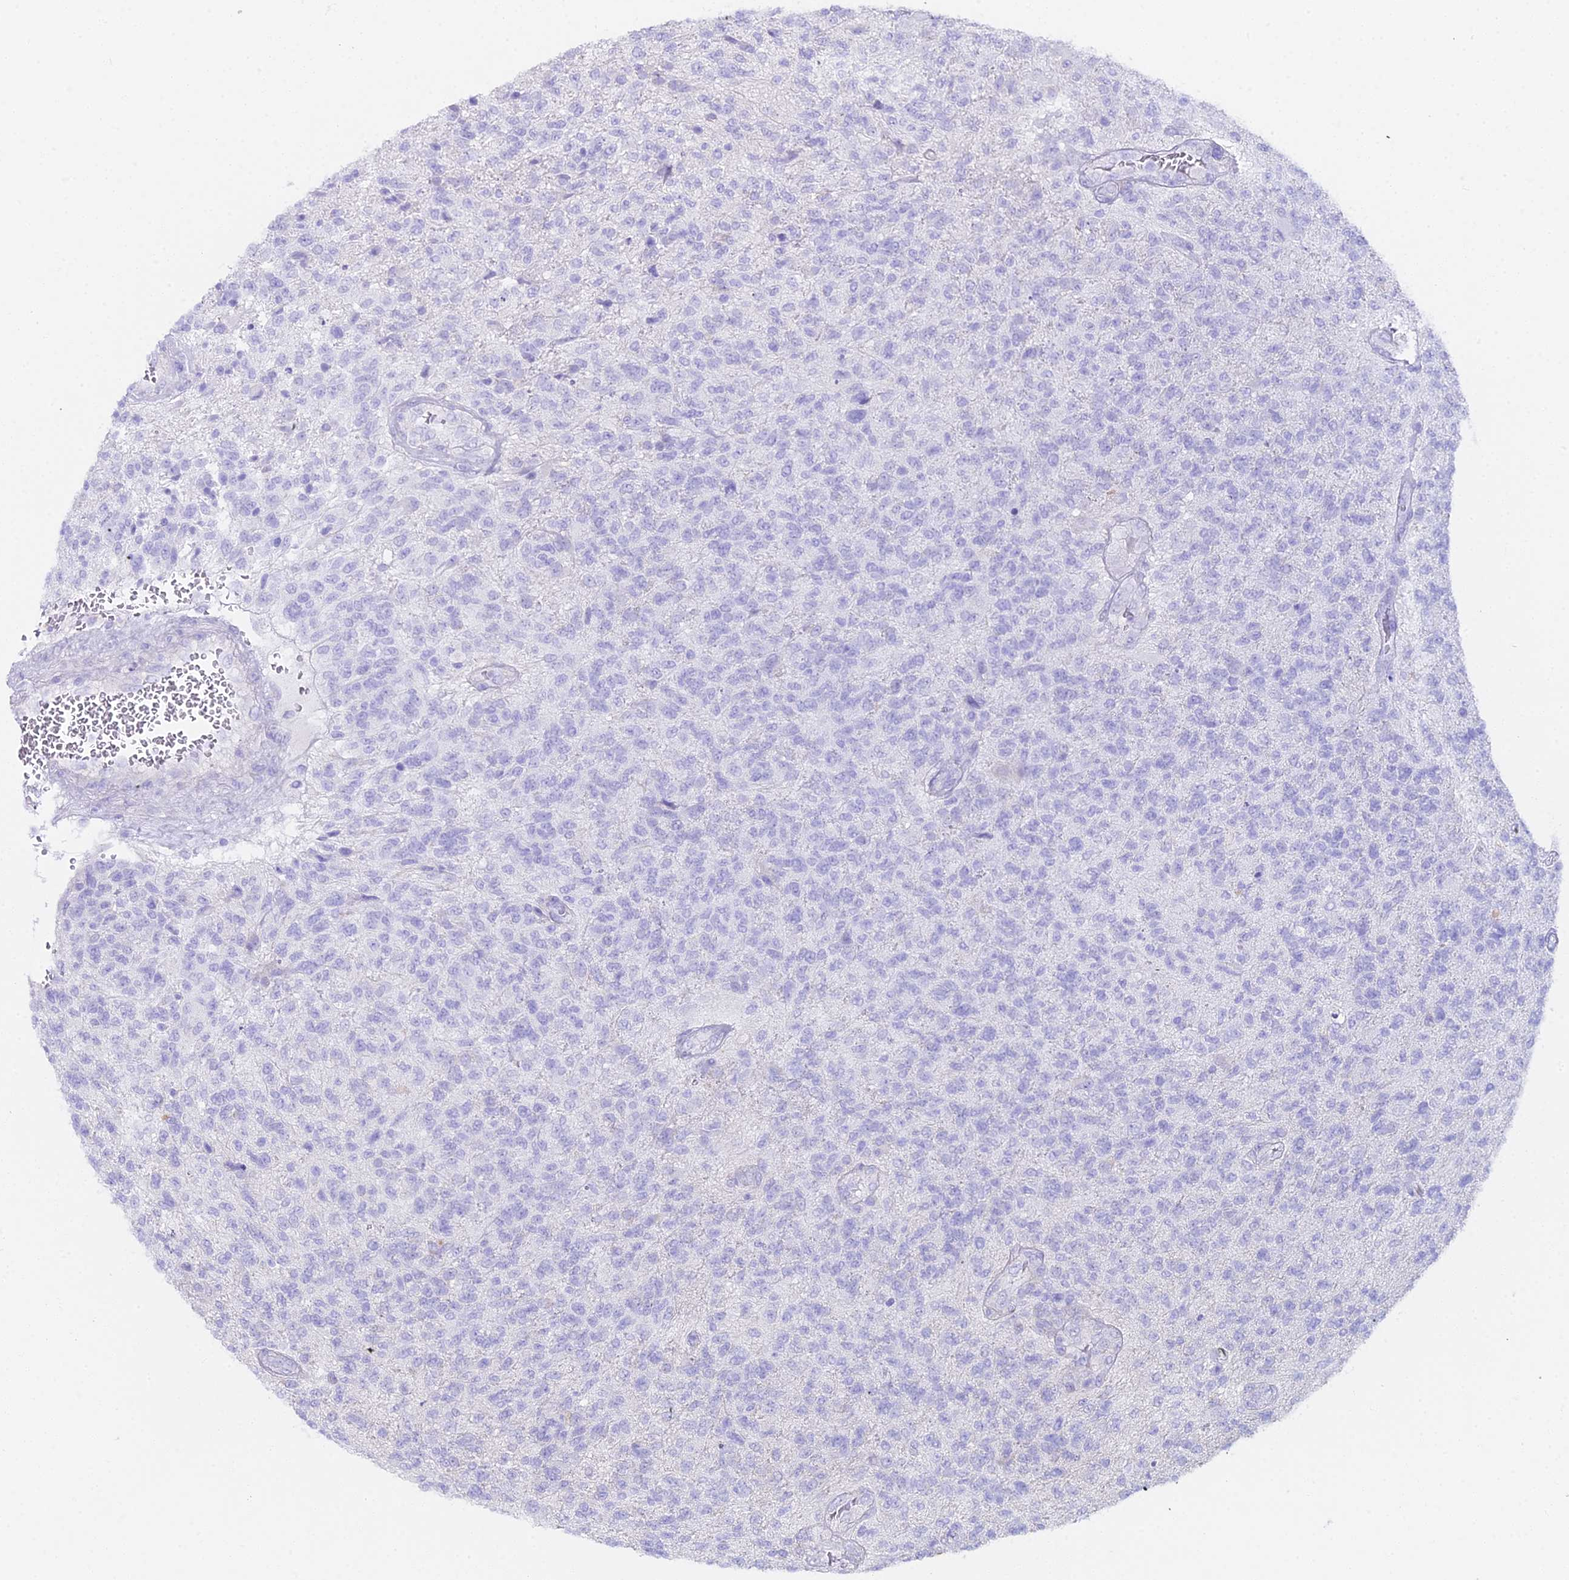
{"staining": {"intensity": "negative", "quantity": "none", "location": "none"}, "tissue": "glioma", "cell_type": "Tumor cells", "image_type": "cancer", "snomed": [{"axis": "morphology", "description": "Glioma, malignant, High grade"}, {"axis": "topography", "description": "Brain"}], "caption": "Immunohistochemistry micrograph of glioma stained for a protein (brown), which displays no positivity in tumor cells. Brightfield microscopy of immunohistochemistry (IHC) stained with DAB (3,3'-diaminobenzidine) (brown) and hematoxylin (blue), captured at high magnification.", "gene": "METTL13", "patient": {"sex": "male", "age": 56}}